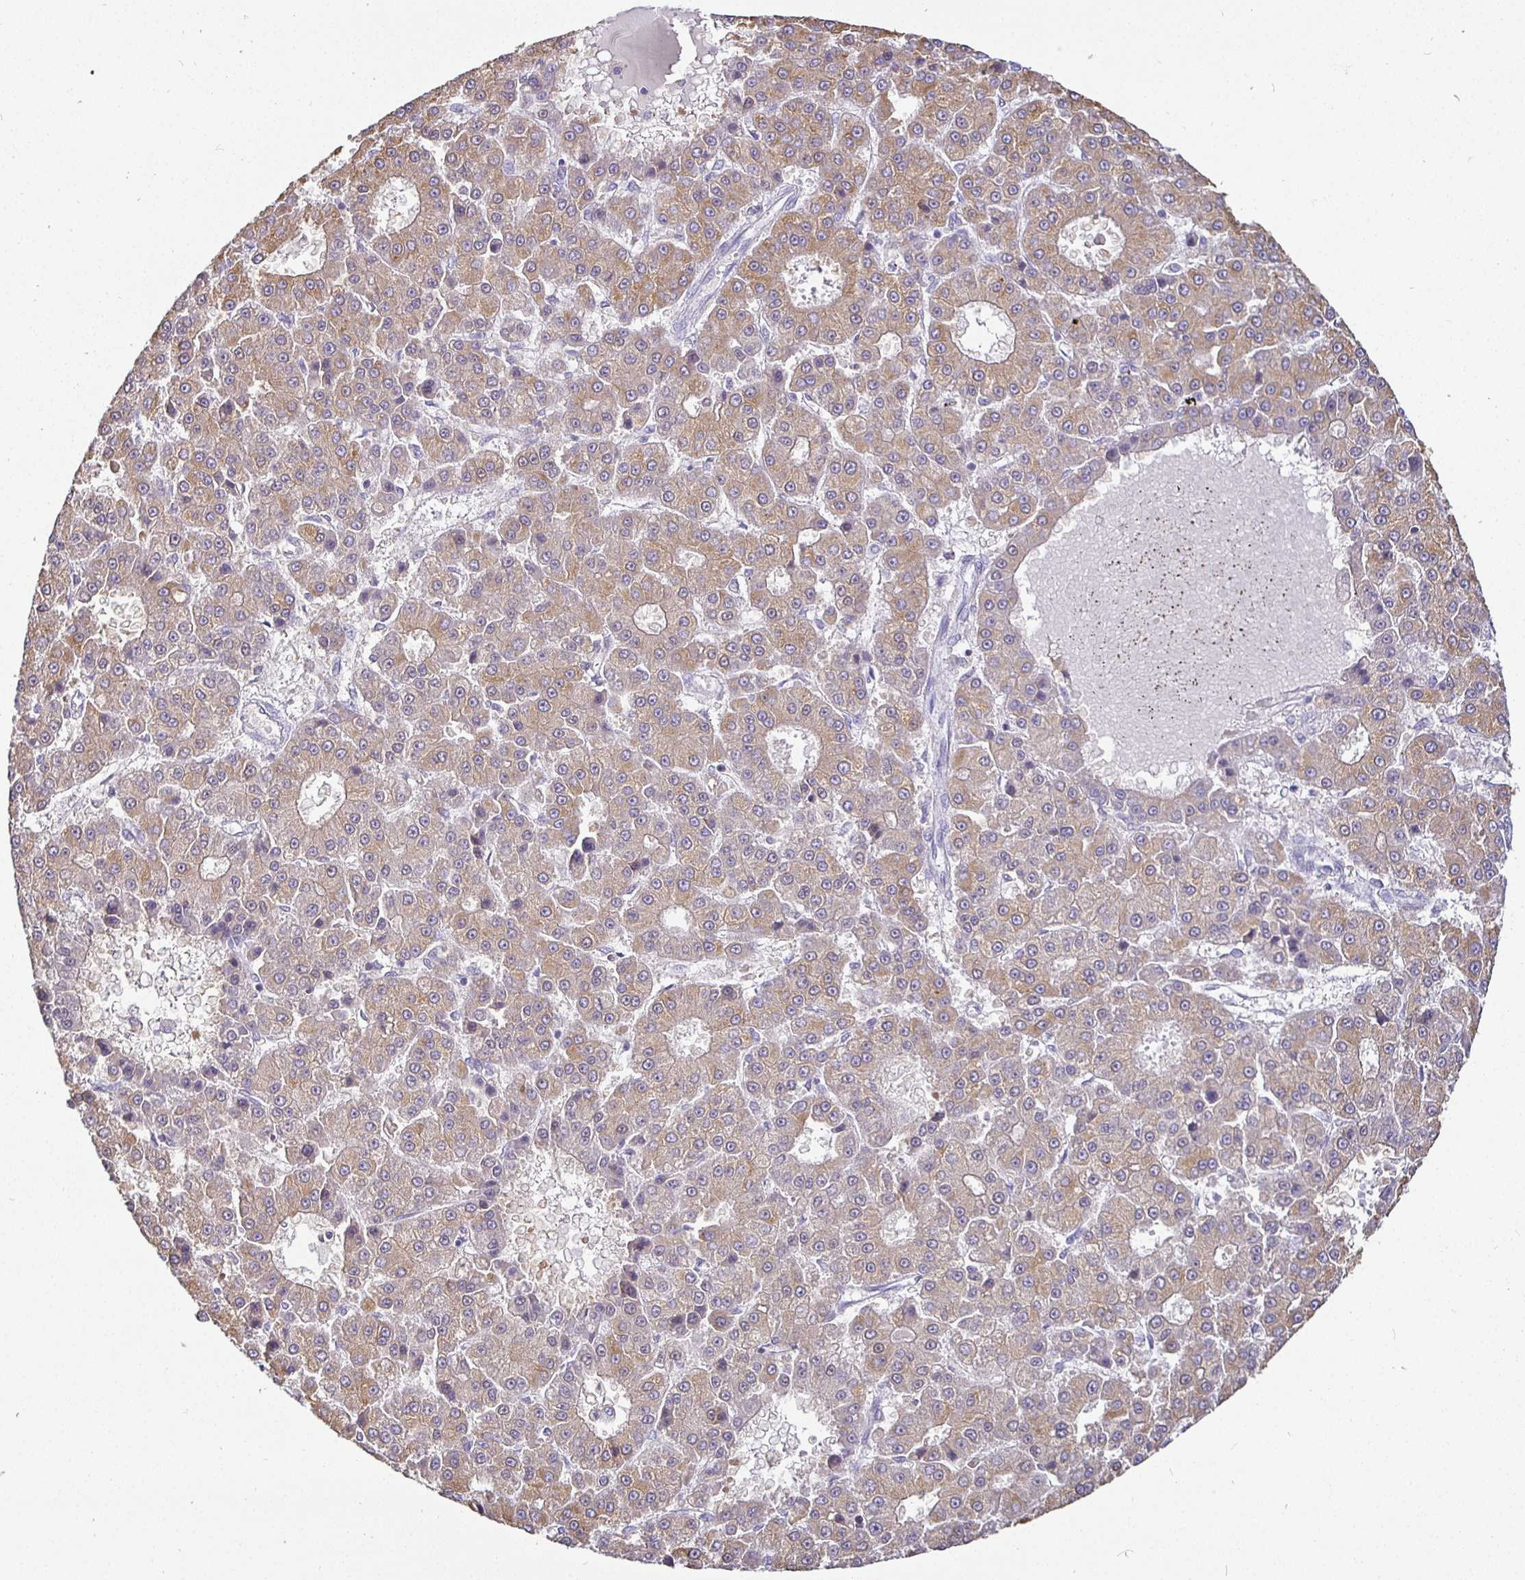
{"staining": {"intensity": "weak", "quantity": ">75%", "location": "cytoplasmic/membranous"}, "tissue": "liver cancer", "cell_type": "Tumor cells", "image_type": "cancer", "snomed": [{"axis": "morphology", "description": "Carcinoma, Hepatocellular, NOS"}, {"axis": "topography", "description": "Liver"}], "caption": "Brown immunohistochemical staining in human liver cancer (hepatocellular carcinoma) shows weak cytoplasmic/membranous staining in approximately >75% of tumor cells. (Brightfield microscopy of DAB IHC at high magnification).", "gene": "SIRPA", "patient": {"sex": "male", "age": 70}}